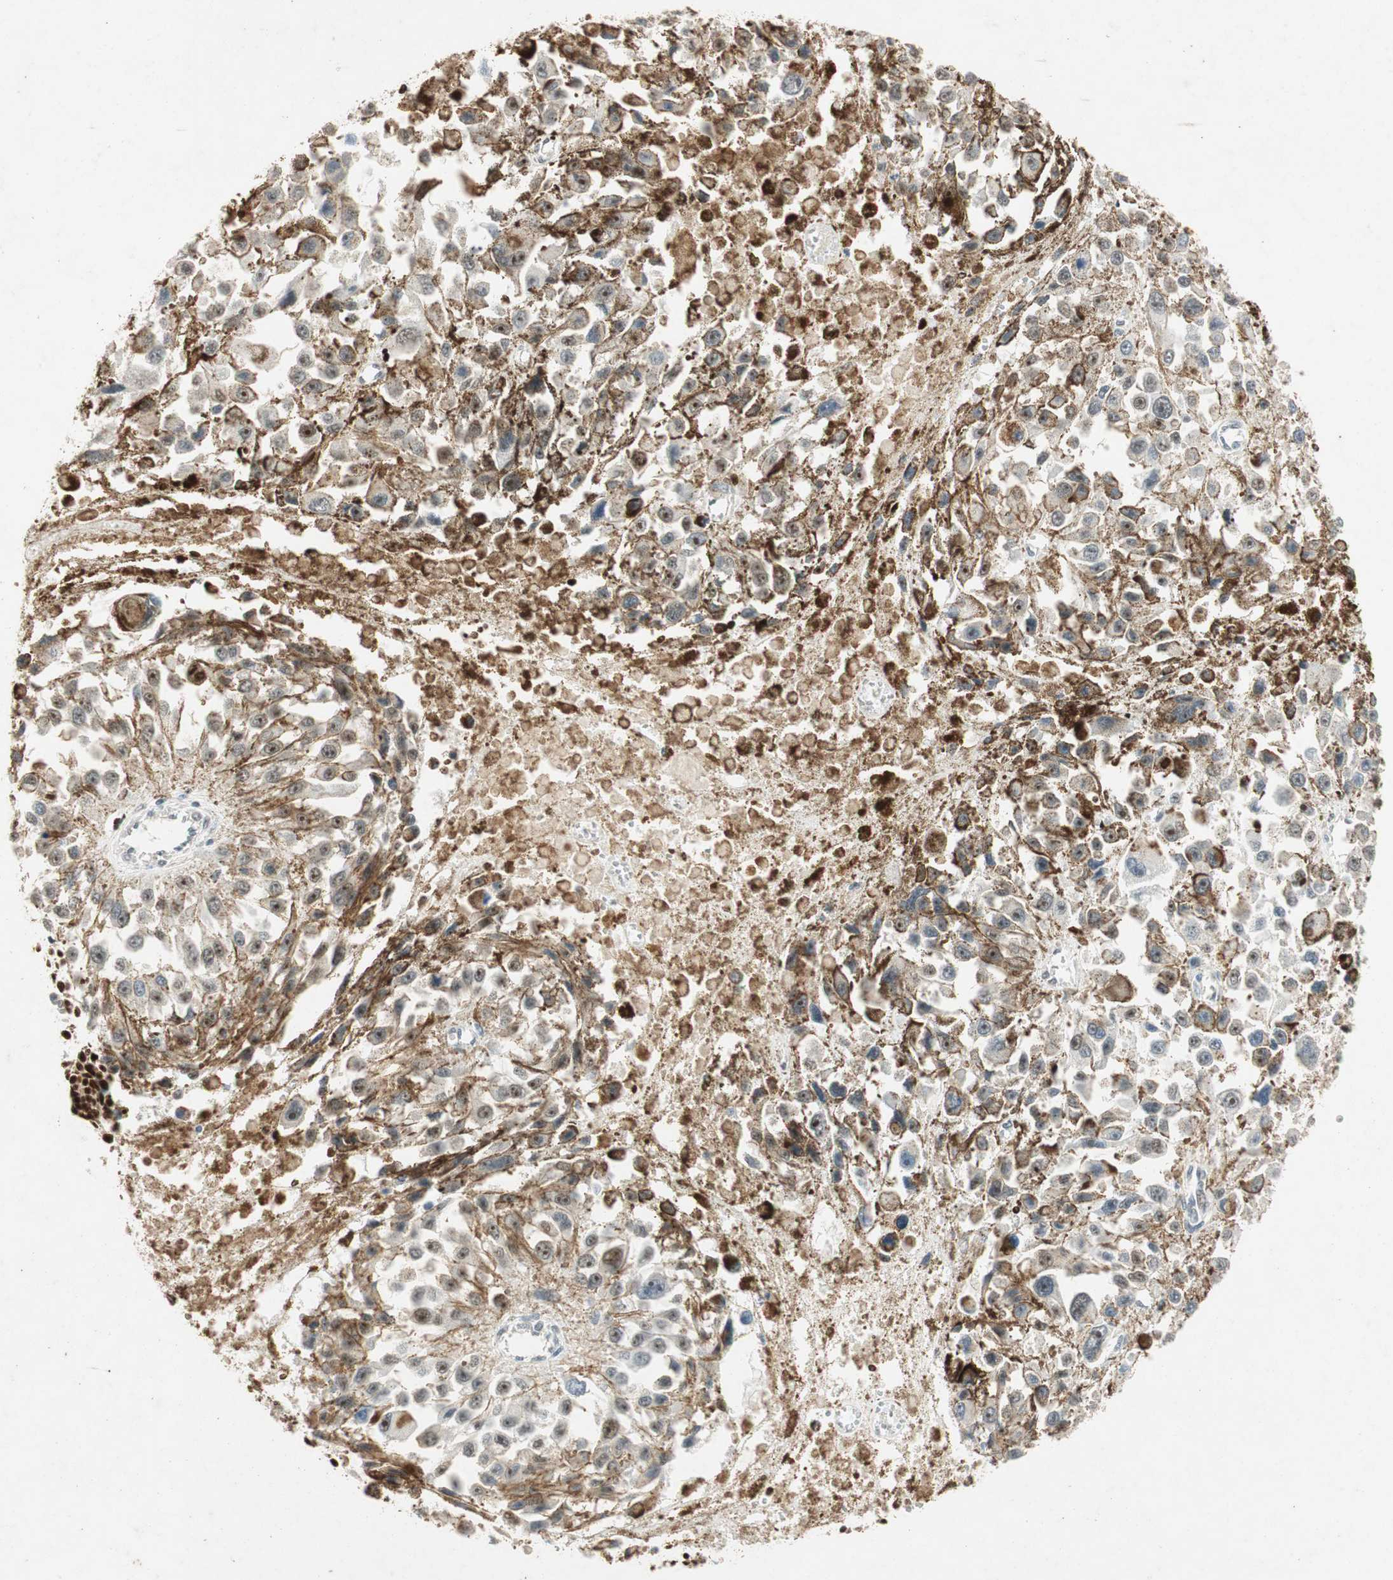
{"staining": {"intensity": "weak", "quantity": ">75%", "location": "nuclear"}, "tissue": "melanoma", "cell_type": "Tumor cells", "image_type": "cancer", "snomed": [{"axis": "morphology", "description": "Malignant melanoma, Metastatic site"}, {"axis": "topography", "description": "Lymph node"}], "caption": "Melanoma stained with DAB immunohistochemistry shows low levels of weak nuclear expression in about >75% of tumor cells. The staining was performed using DAB (3,3'-diaminobenzidine) to visualize the protein expression in brown, while the nuclei were stained in blue with hematoxylin (Magnification: 20x).", "gene": "NCBP3", "patient": {"sex": "male", "age": 59}}